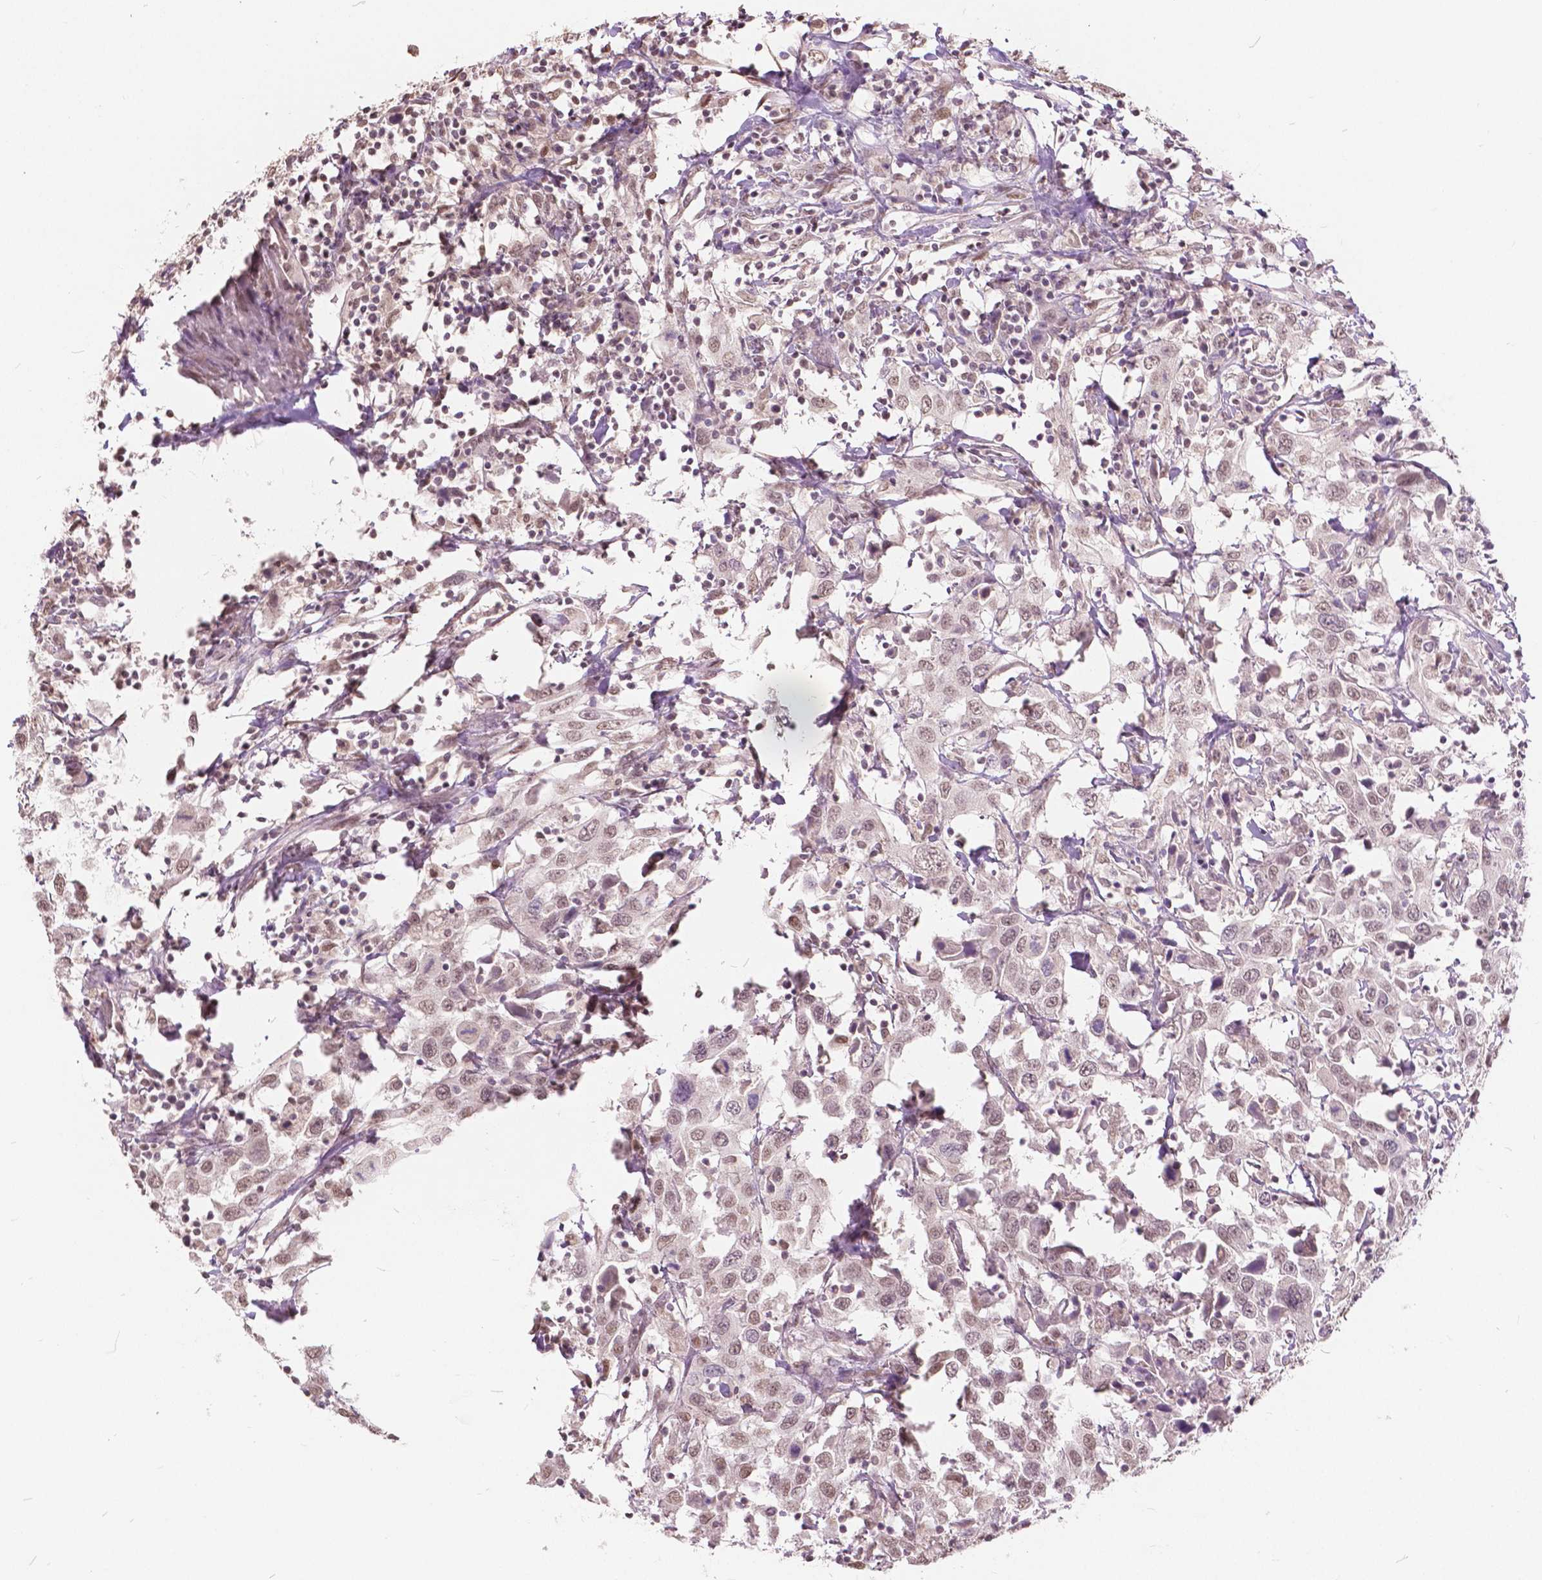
{"staining": {"intensity": "weak", "quantity": ">75%", "location": "nuclear"}, "tissue": "urothelial cancer", "cell_type": "Tumor cells", "image_type": "cancer", "snomed": [{"axis": "morphology", "description": "Urothelial carcinoma, High grade"}, {"axis": "topography", "description": "Urinary bladder"}], "caption": "Tumor cells display low levels of weak nuclear positivity in about >75% of cells in urothelial cancer. (DAB = brown stain, brightfield microscopy at high magnification).", "gene": "HOXA10", "patient": {"sex": "male", "age": 61}}